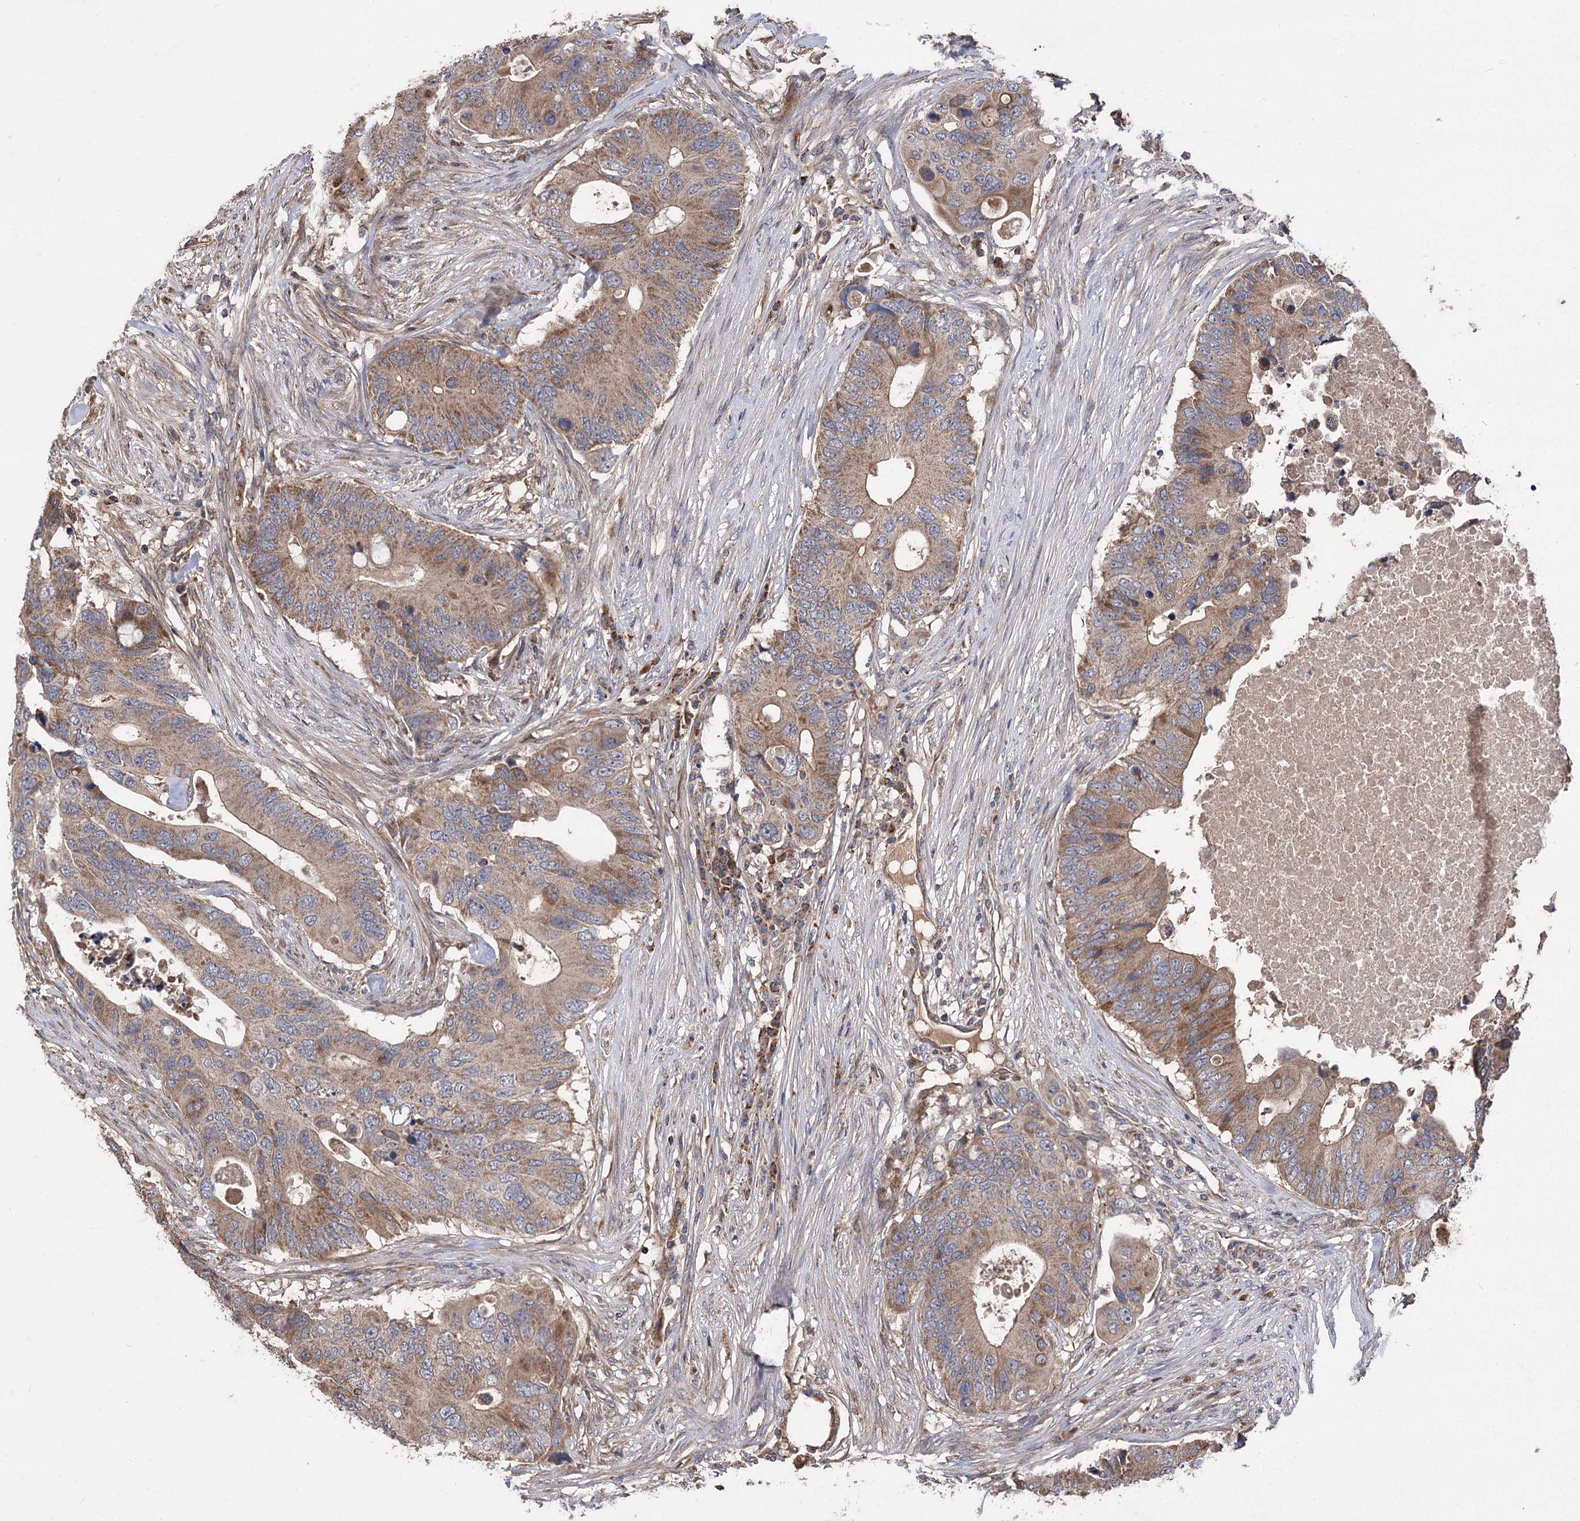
{"staining": {"intensity": "moderate", "quantity": ">75%", "location": "cytoplasmic/membranous"}, "tissue": "colorectal cancer", "cell_type": "Tumor cells", "image_type": "cancer", "snomed": [{"axis": "morphology", "description": "Adenocarcinoma, NOS"}, {"axis": "topography", "description": "Colon"}], "caption": "Colorectal adenocarcinoma stained for a protein (brown) shows moderate cytoplasmic/membranous positive staining in approximately >75% of tumor cells.", "gene": "RASSF3", "patient": {"sex": "male", "age": 71}}